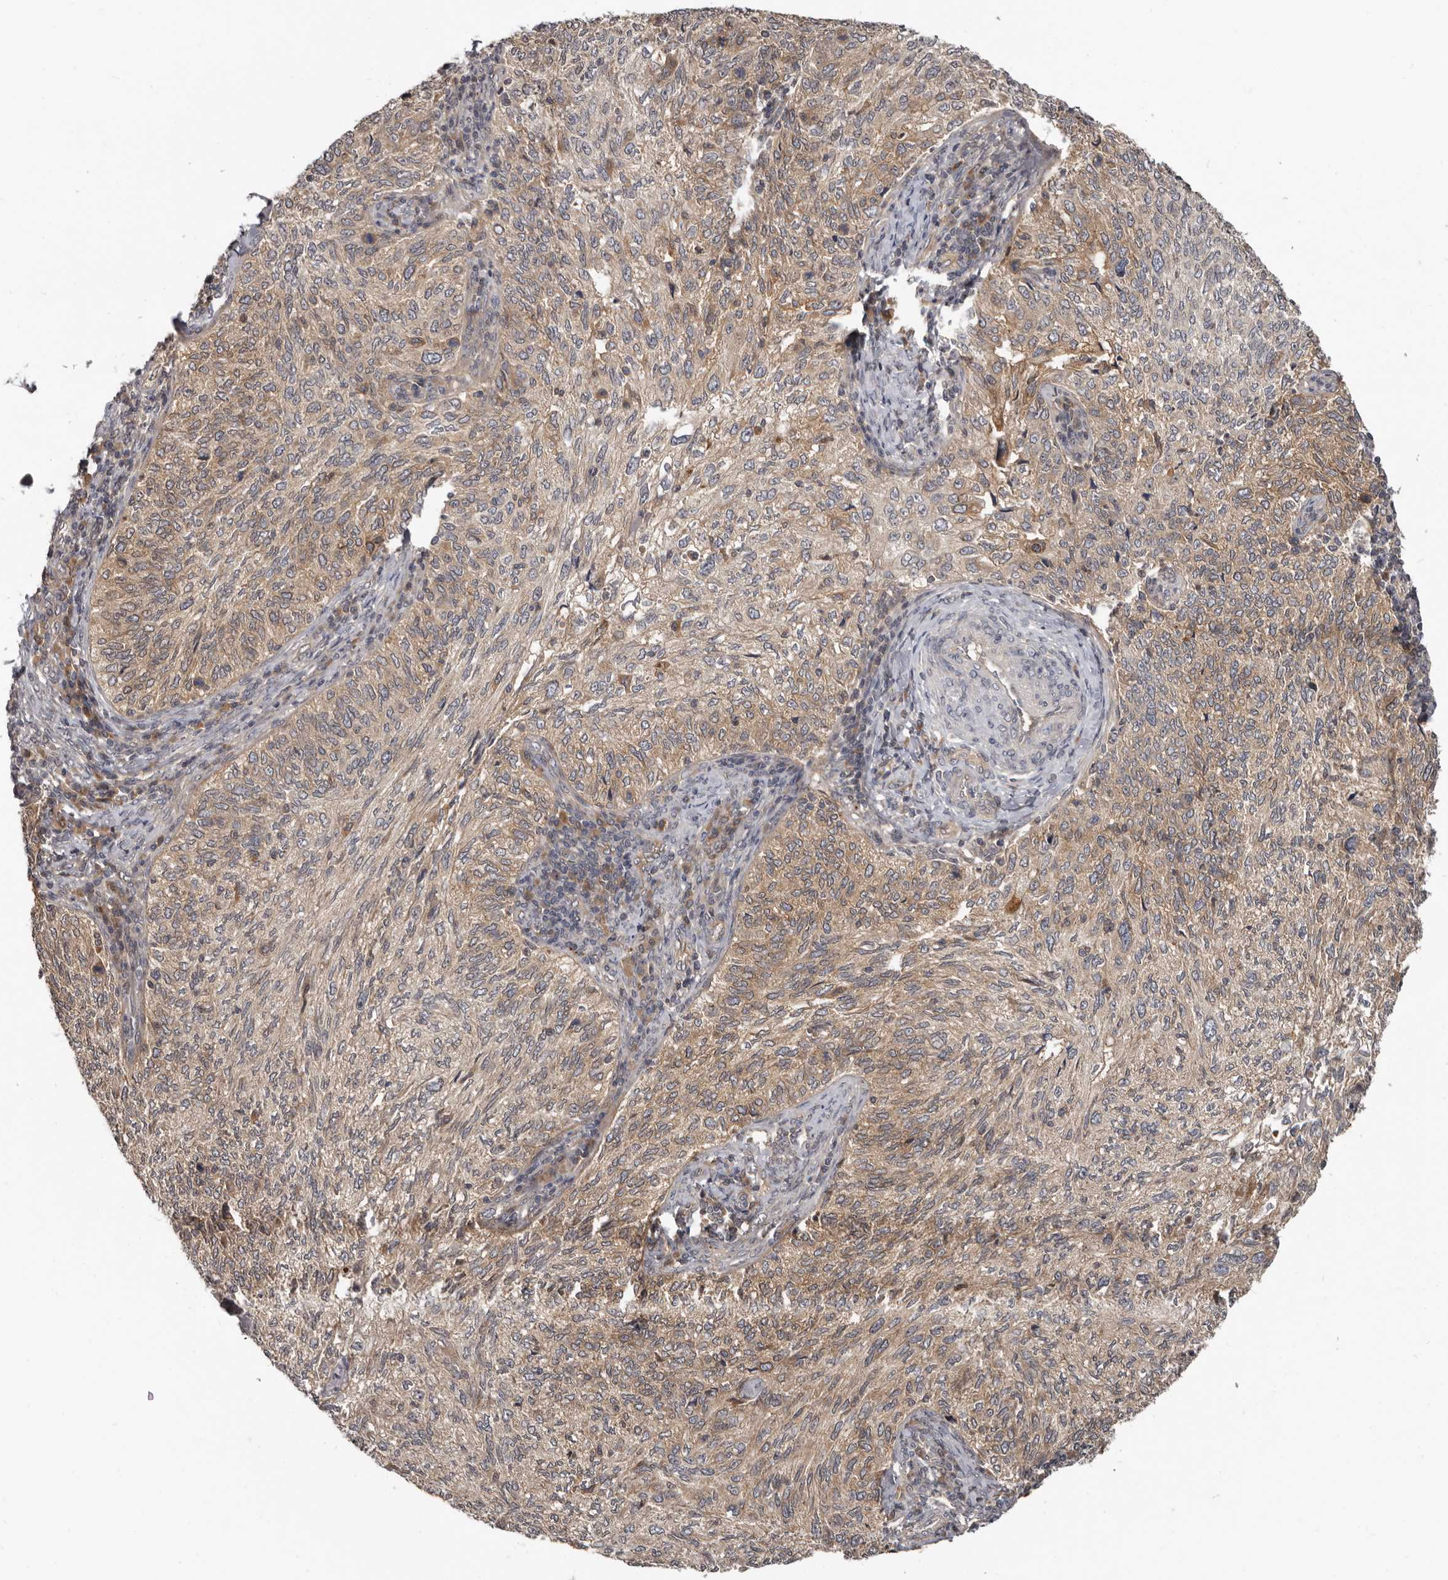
{"staining": {"intensity": "weak", "quantity": ">75%", "location": "cytoplasmic/membranous"}, "tissue": "cervical cancer", "cell_type": "Tumor cells", "image_type": "cancer", "snomed": [{"axis": "morphology", "description": "Squamous cell carcinoma, NOS"}, {"axis": "topography", "description": "Cervix"}], "caption": "Protein staining of squamous cell carcinoma (cervical) tissue displays weak cytoplasmic/membranous expression in approximately >75% of tumor cells.", "gene": "BAD", "patient": {"sex": "female", "age": 30}}